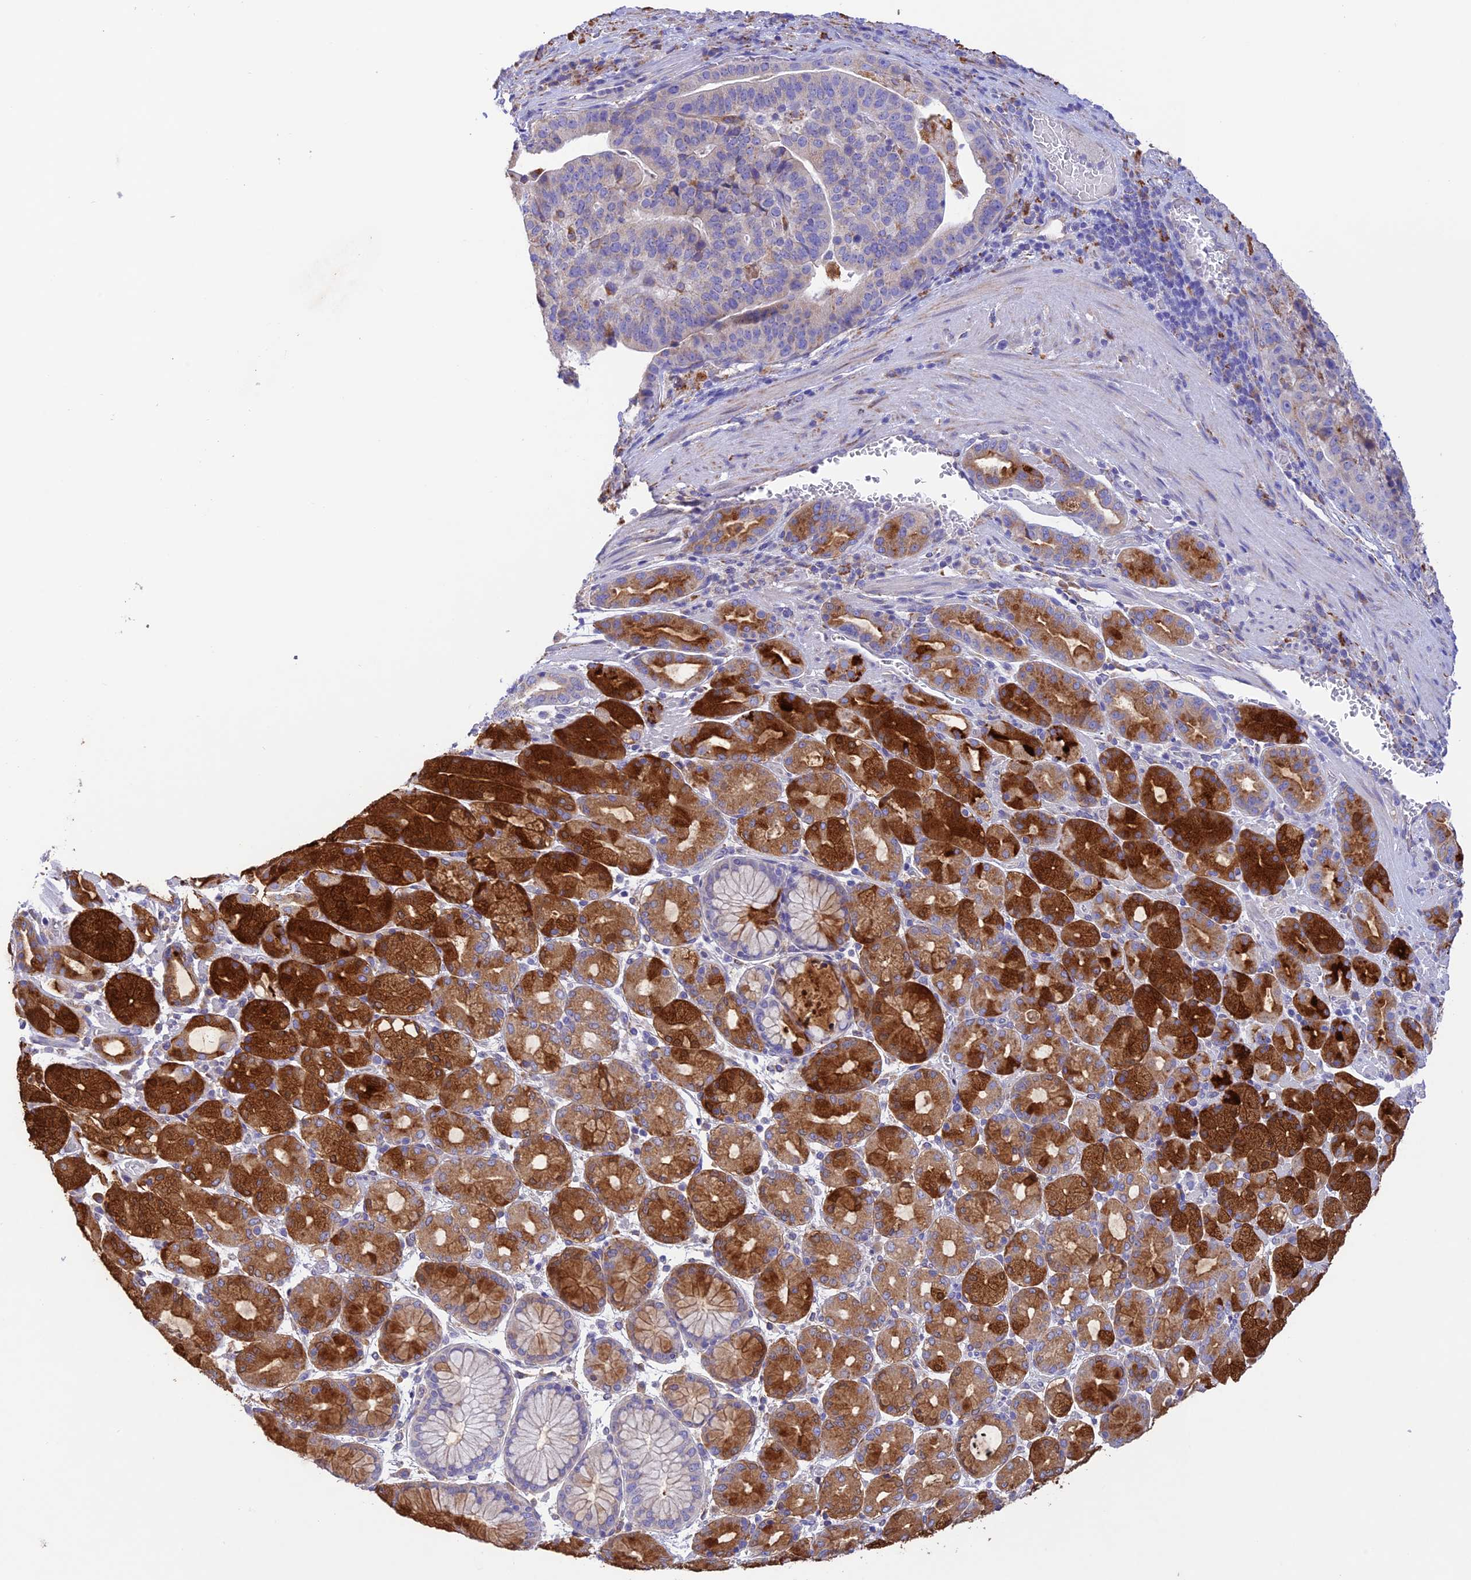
{"staining": {"intensity": "weak", "quantity": "<25%", "location": "cytoplasmic/membranous"}, "tissue": "stomach cancer", "cell_type": "Tumor cells", "image_type": "cancer", "snomed": [{"axis": "morphology", "description": "Adenocarcinoma, NOS"}, {"axis": "topography", "description": "Stomach"}], "caption": "Immunohistochemistry (IHC) histopathology image of human adenocarcinoma (stomach) stained for a protein (brown), which exhibits no expression in tumor cells.", "gene": "VKORC1", "patient": {"sex": "male", "age": 48}}